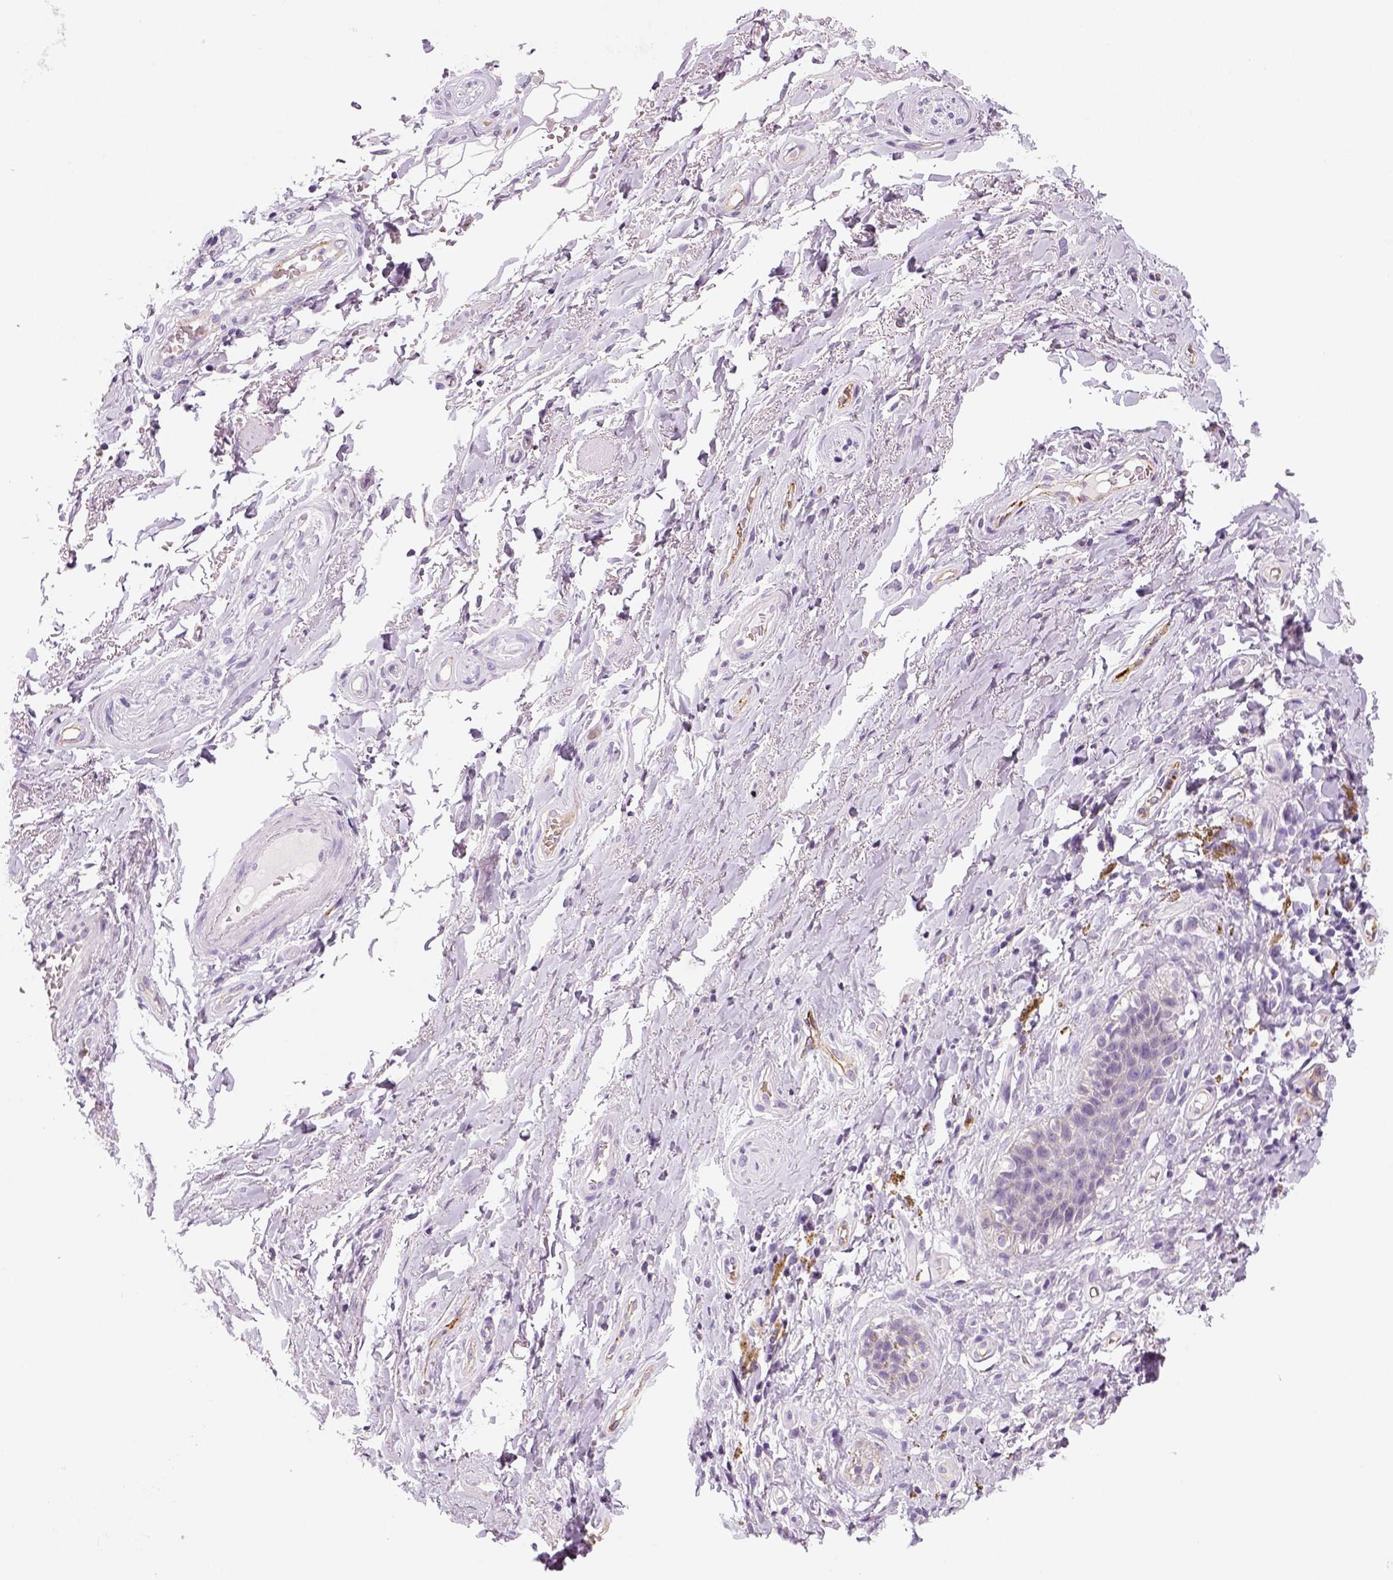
{"staining": {"intensity": "negative", "quantity": "none", "location": "none"}, "tissue": "adipose tissue", "cell_type": "Adipocytes", "image_type": "normal", "snomed": [{"axis": "morphology", "description": "Normal tissue, NOS"}, {"axis": "topography", "description": "Anal"}, {"axis": "topography", "description": "Peripheral nerve tissue"}], "caption": "Histopathology image shows no significant protein positivity in adipocytes of normal adipose tissue. (Stains: DAB (3,3'-diaminobenzidine) immunohistochemistry with hematoxylin counter stain, Microscopy: brightfield microscopy at high magnification).", "gene": "ENSG00000250349", "patient": {"sex": "male", "age": 53}}